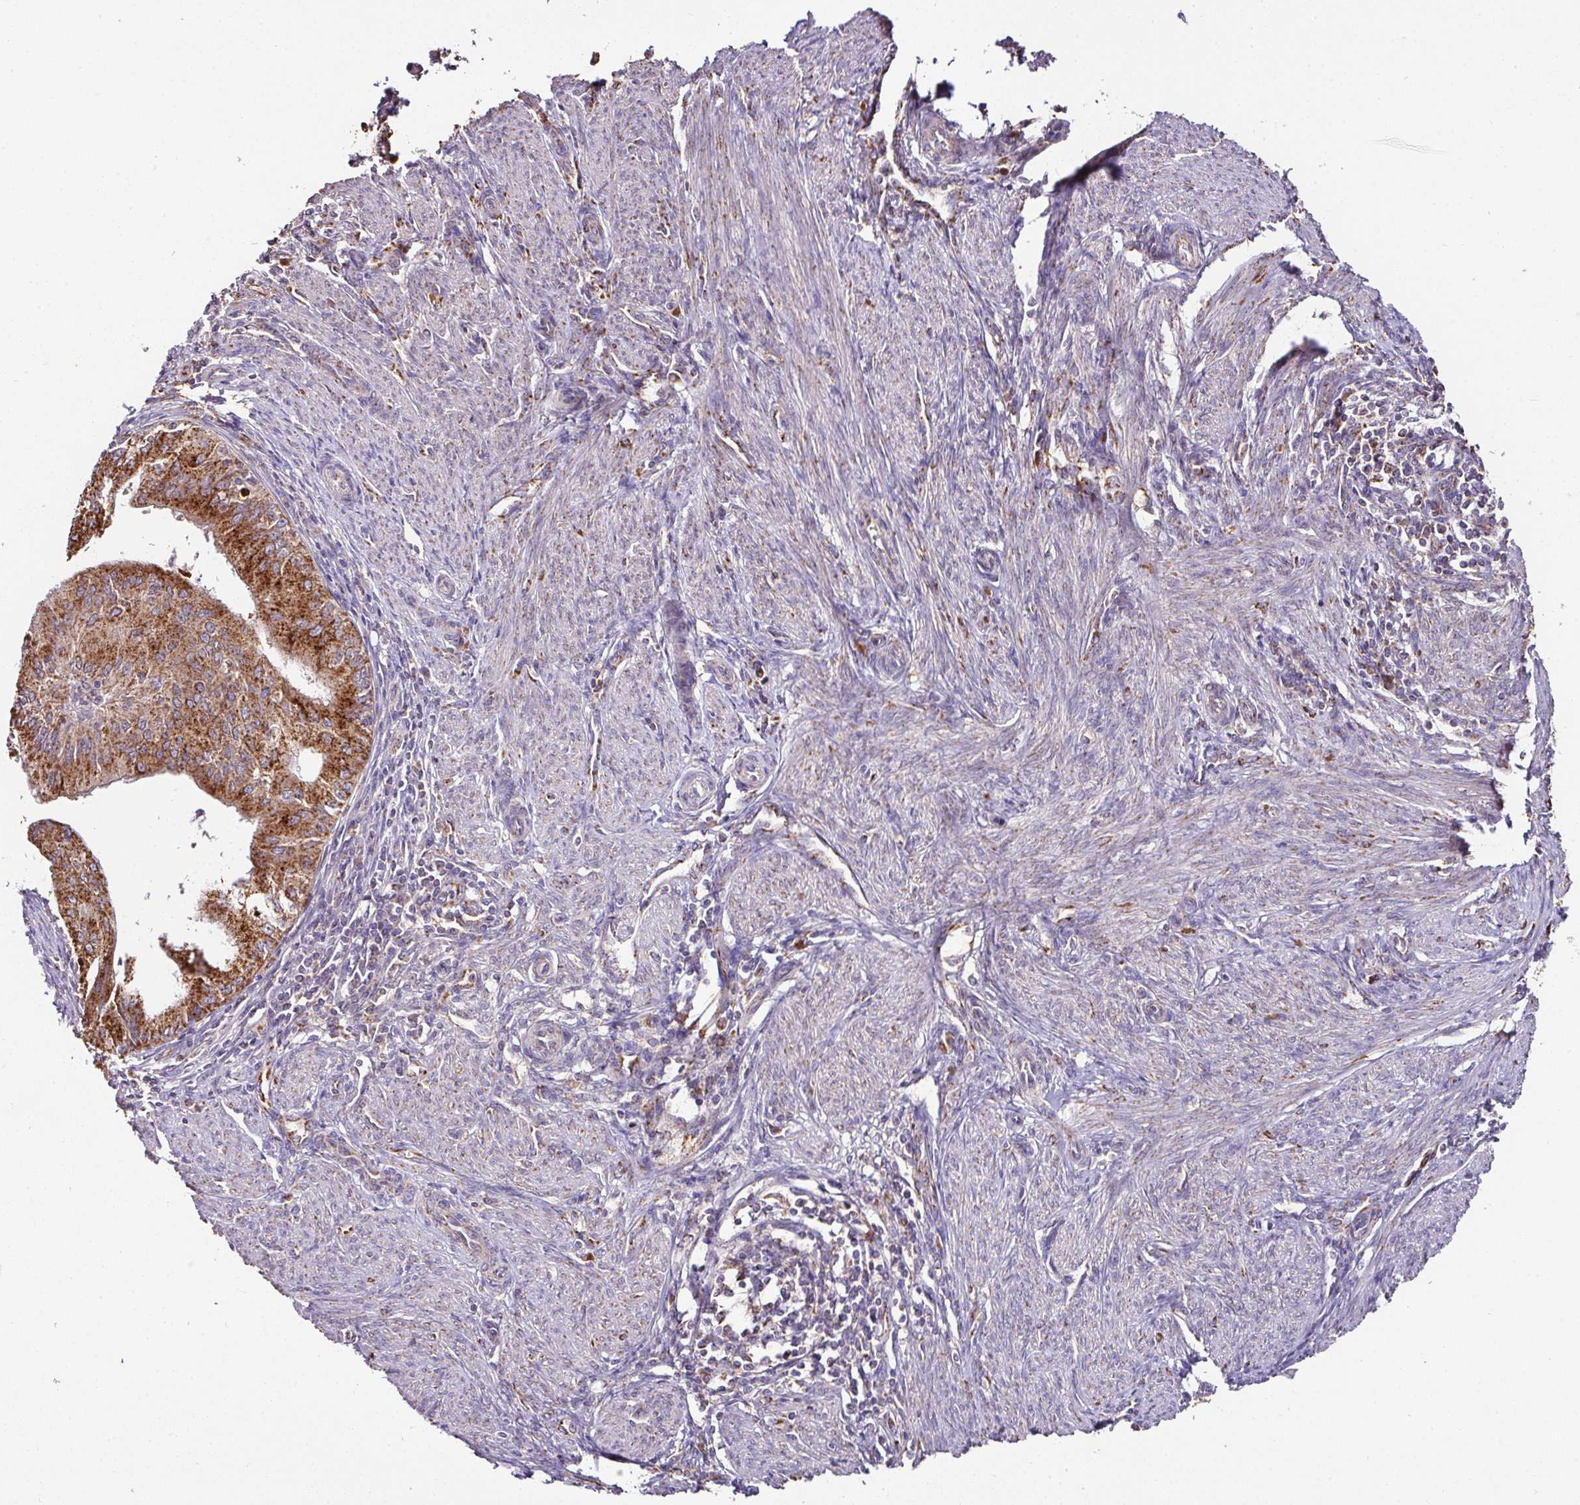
{"staining": {"intensity": "strong", "quantity": ">75%", "location": "cytoplasmic/membranous"}, "tissue": "endometrial cancer", "cell_type": "Tumor cells", "image_type": "cancer", "snomed": [{"axis": "morphology", "description": "Adenocarcinoma, NOS"}, {"axis": "topography", "description": "Endometrium"}], "caption": "Immunohistochemistry staining of adenocarcinoma (endometrial), which shows high levels of strong cytoplasmic/membranous staining in about >75% of tumor cells indicating strong cytoplasmic/membranous protein staining. The staining was performed using DAB (3,3'-diaminobenzidine) (brown) for protein detection and nuclei were counterstained in hematoxylin (blue).", "gene": "CPD", "patient": {"sex": "female", "age": 50}}